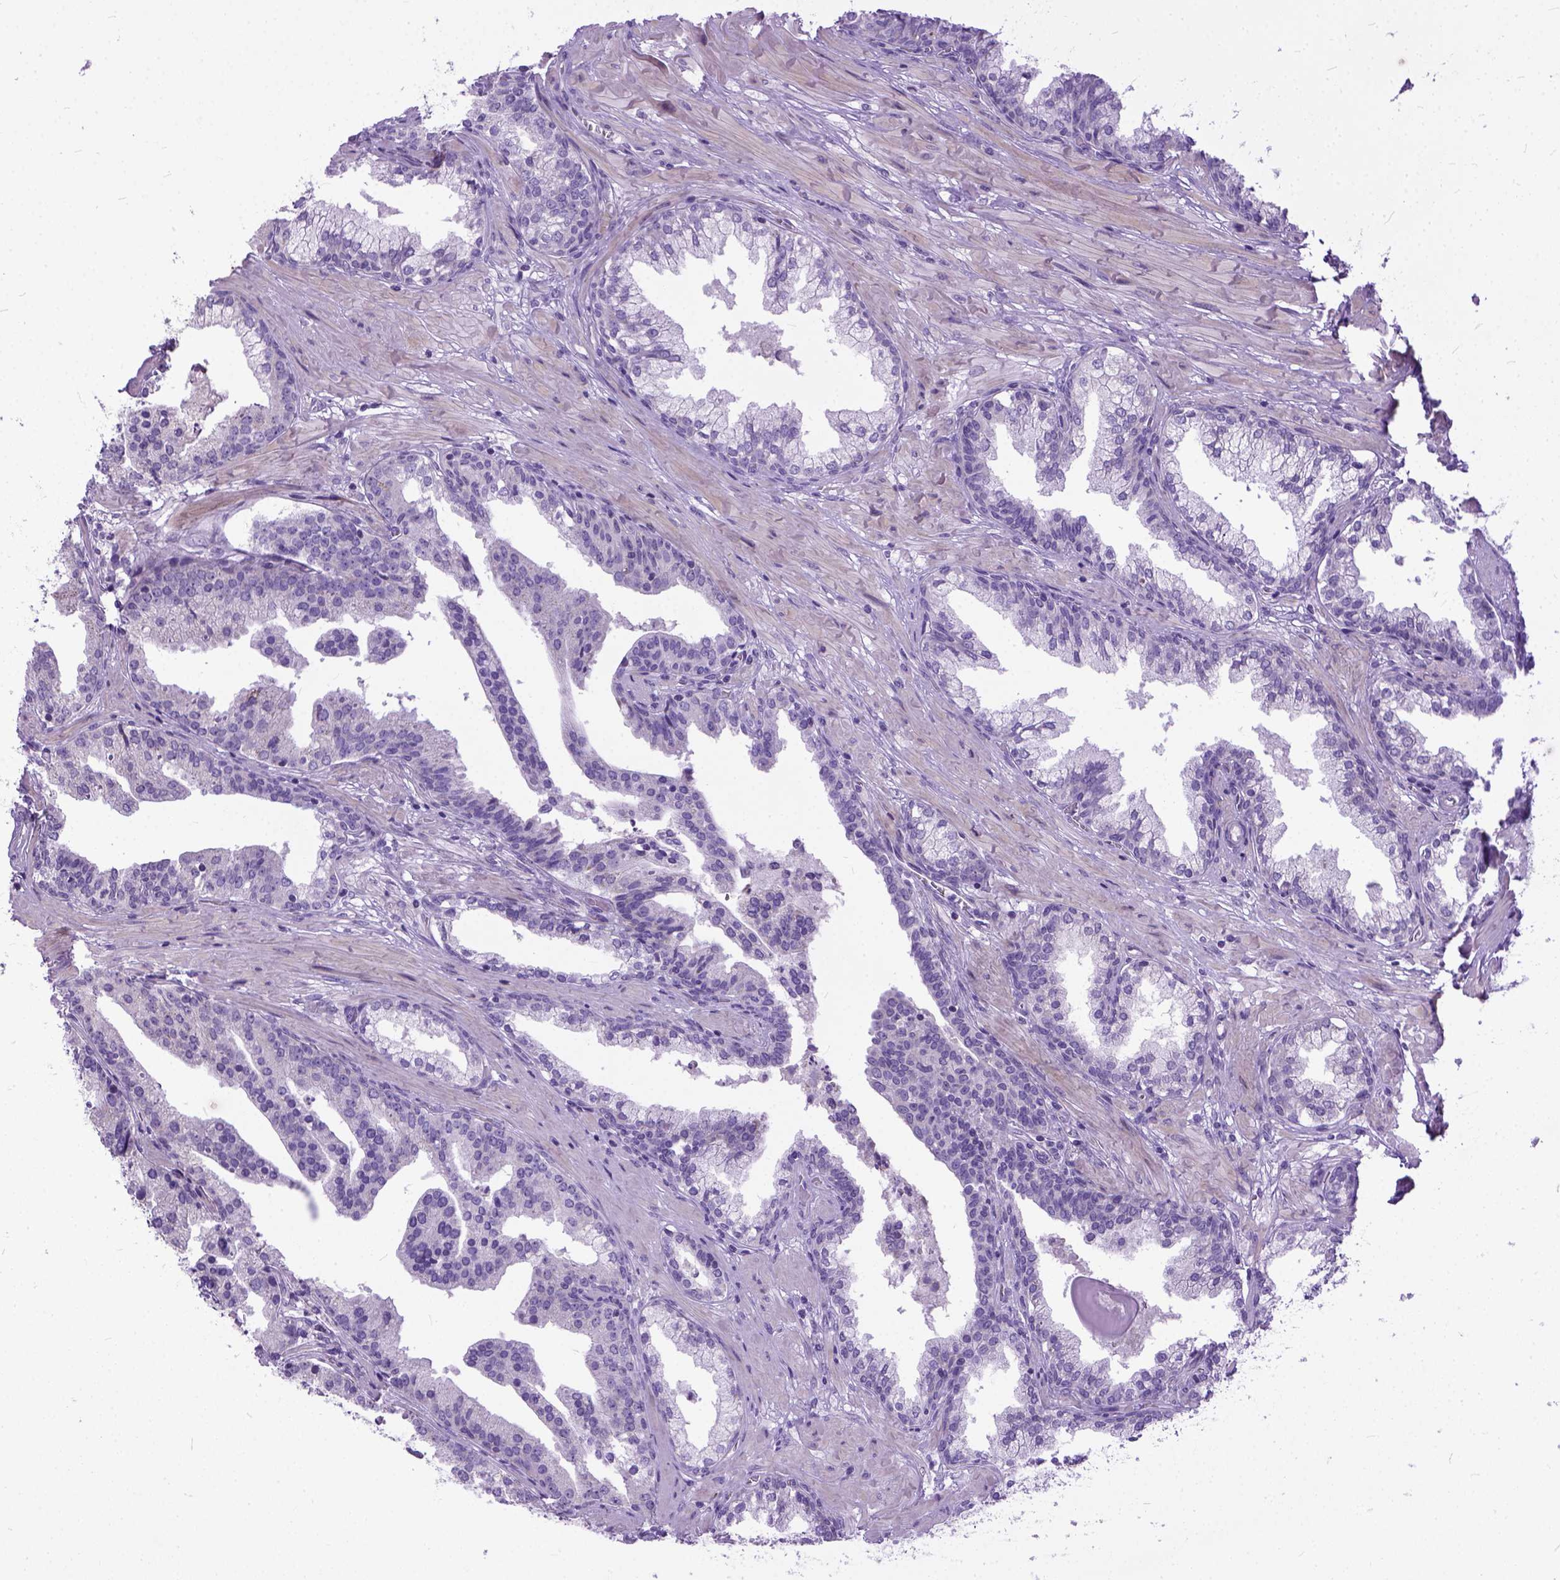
{"staining": {"intensity": "negative", "quantity": "none", "location": "none"}, "tissue": "prostate cancer", "cell_type": "Tumor cells", "image_type": "cancer", "snomed": [{"axis": "morphology", "description": "Adenocarcinoma, NOS"}, {"axis": "topography", "description": "Prostate and seminal vesicle, NOS"}, {"axis": "topography", "description": "Prostate"}], "caption": "The histopathology image exhibits no staining of tumor cells in prostate adenocarcinoma.", "gene": "PLK5", "patient": {"sex": "male", "age": 44}}